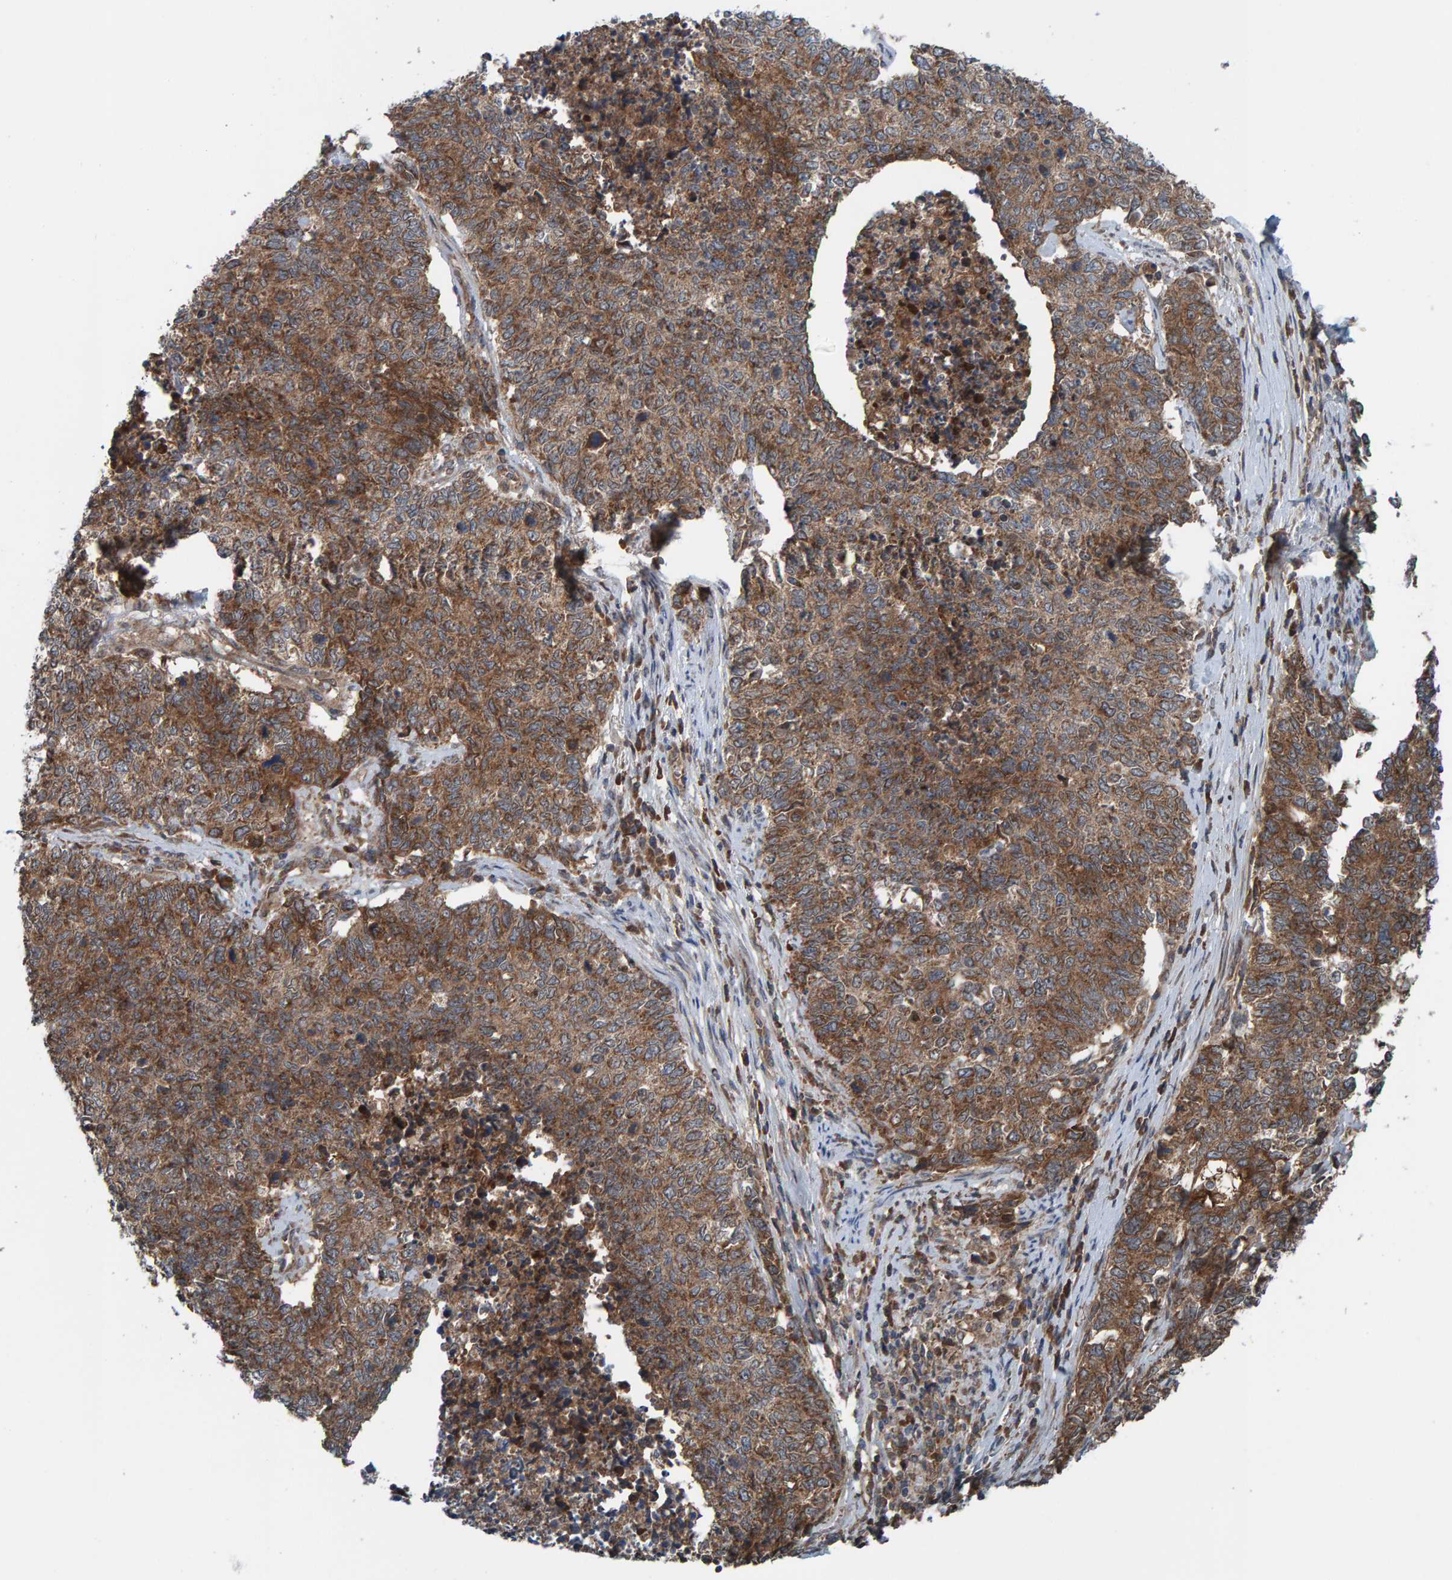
{"staining": {"intensity": "moderate", "quantity": ">75%", "location": "cytoplasmic/membranous"}, "tissue": "cervical cancer", "cell_type": "Tumor cells", "image_type": "cancer", "snomed": [{"axis": "morphology", "description": "Squamous cell carcinoma, NOS"}, {"axis": "topography", "description": "Cervix"}], "caption": "Cervical cancer (squamous cell carcinoma) tissue exhibits moderate cytoplasmic/membranous staining in about >75% of tumor cells, visualized by immunohistochemistry.", "gene": "CUEDC1", "patient": {"sex": "female", "age": 63}}